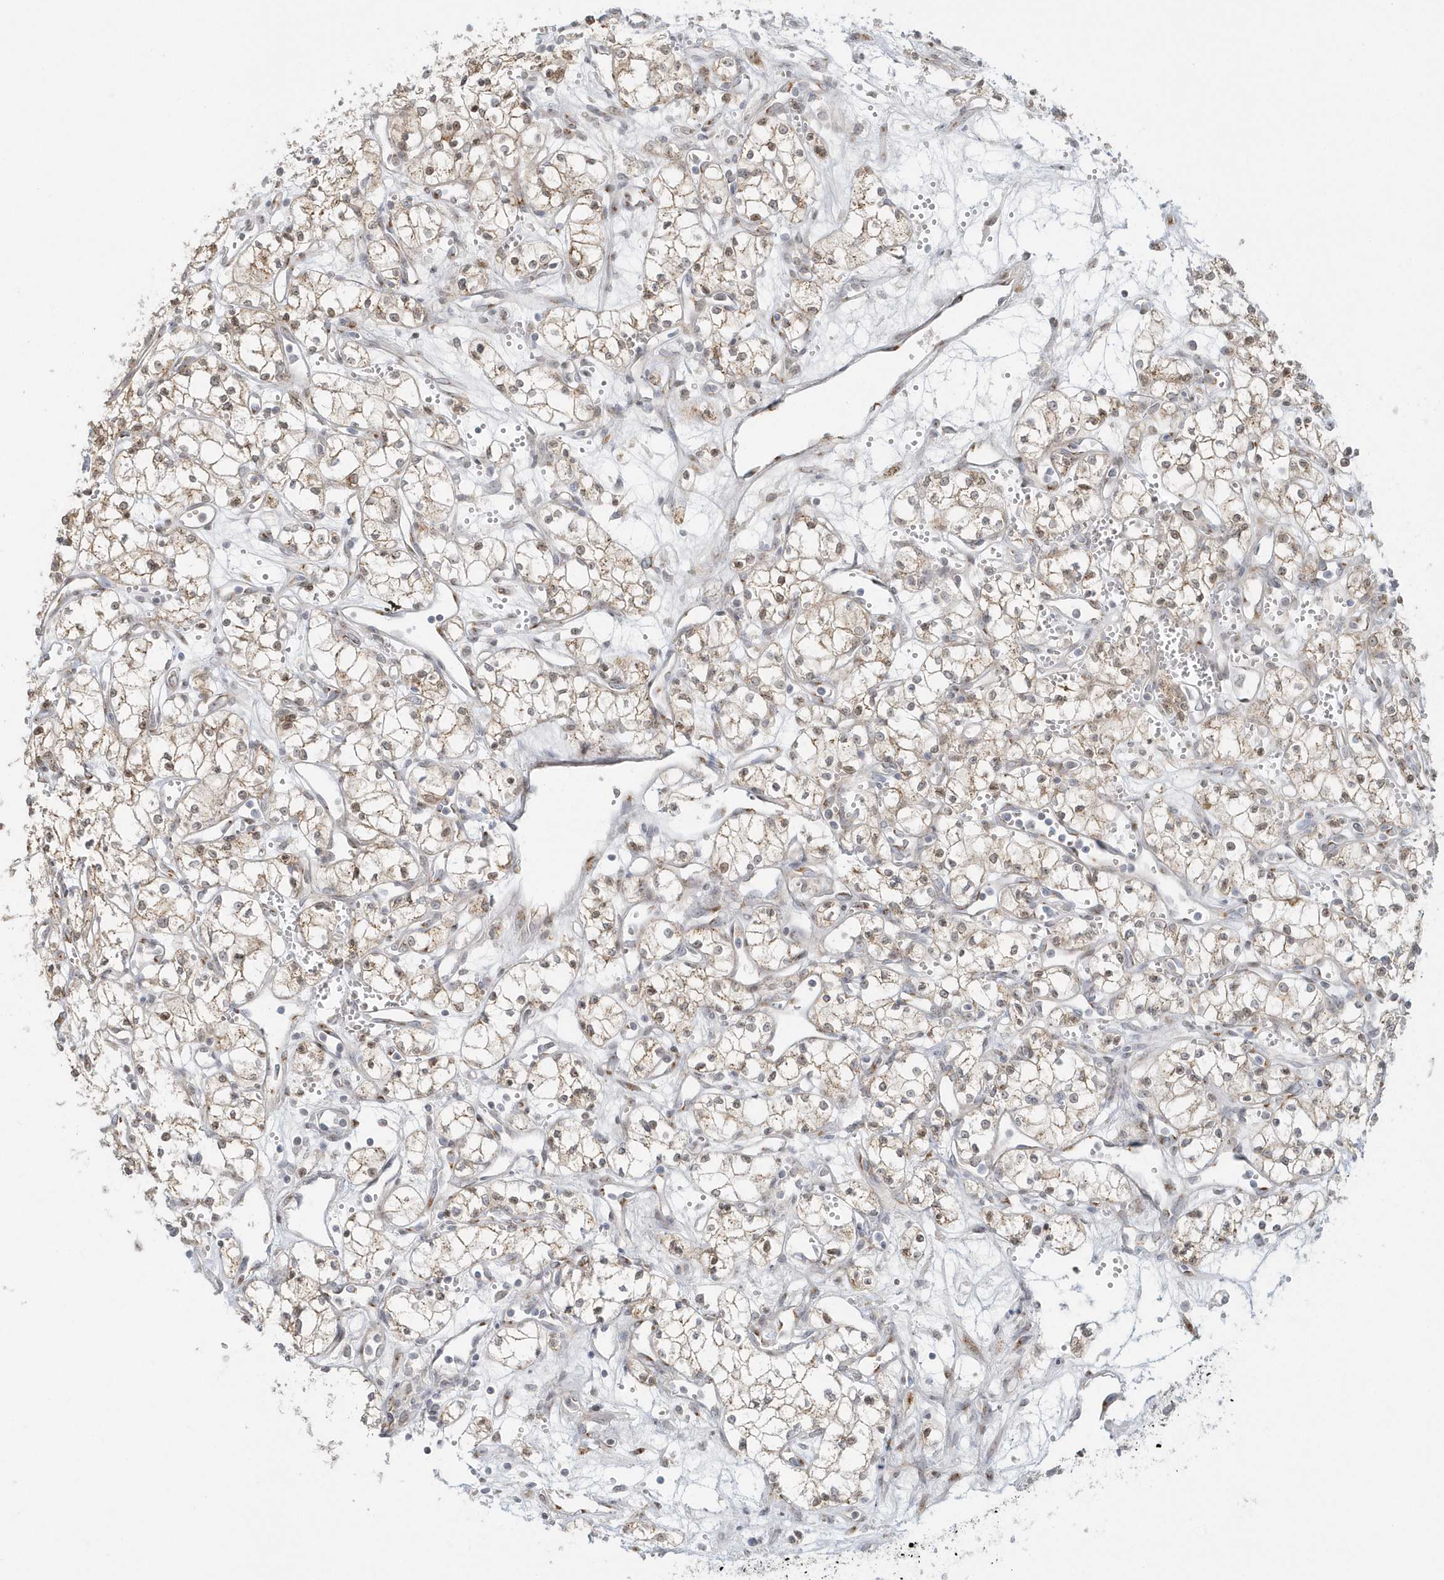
{"staining": {"intensity": "weak", "quantity": "25%-75%", "location": "cytoplasmic/membranous"}, "tissue": "renal cancer", "cell_type": "Tumor cells", "image_type": "cancer", "snomed": [{"axis": "morphology", "description": "Adenocarcinoma, NOS"}, {"axis": "topography", "description": "Kidney"}], "caption": "Protein staining by immunohistochemistry exhibits weak cytoplasmic/membranous positivity in about 25%-75% of tumor cells in renal cancer.", "gene": "DHFR", "patient": {"sex": "male", "age": 59}}